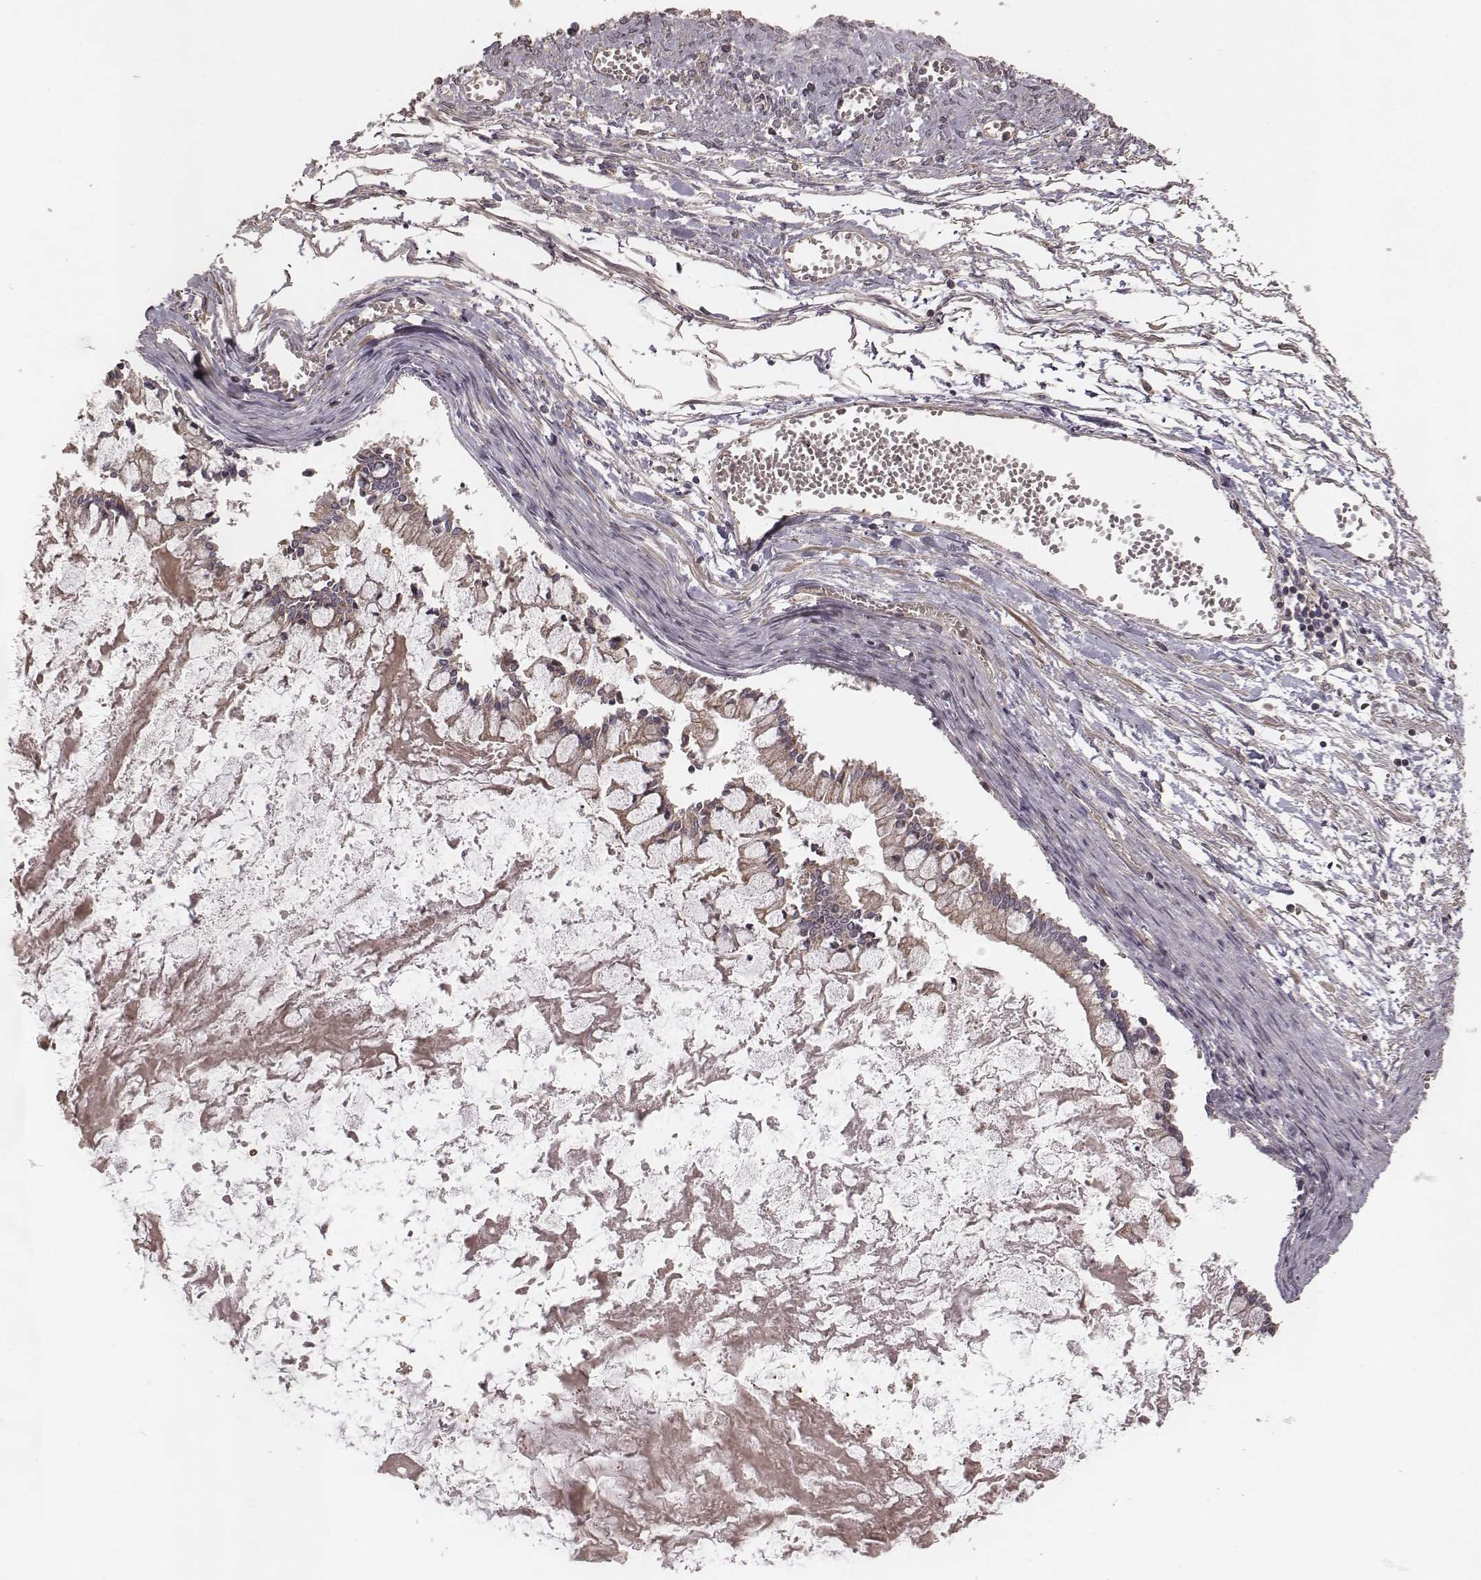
{"staining": {"intensity": "weak", "quantity": ">75%", "location": "cytoplasmic/membranous"}, "tissue": "ovarian cancer", "cell_type": "Tumor cells", "image_type": "cancer", "snomed": [{"axis": "morphology", "description": "Cystadenocarcinoma, mucinous, NOS"}, {"axis": "topography", "description": "Ovary"}], "caption": "Ovarian cancer was stained to show a protein in brown. There is low levels of weak cytoplasmic/membranous expression in about >75% of tumor cells. The staining was performed using DAB (3,3'-diaminobenzidine) to visualize the protein expression in brown, while the nuclei were stained in blue with hematoxylin (Magnification: 20x).", "gene": "OTOGL", "patient": {"sex": "female", "age": 67}}